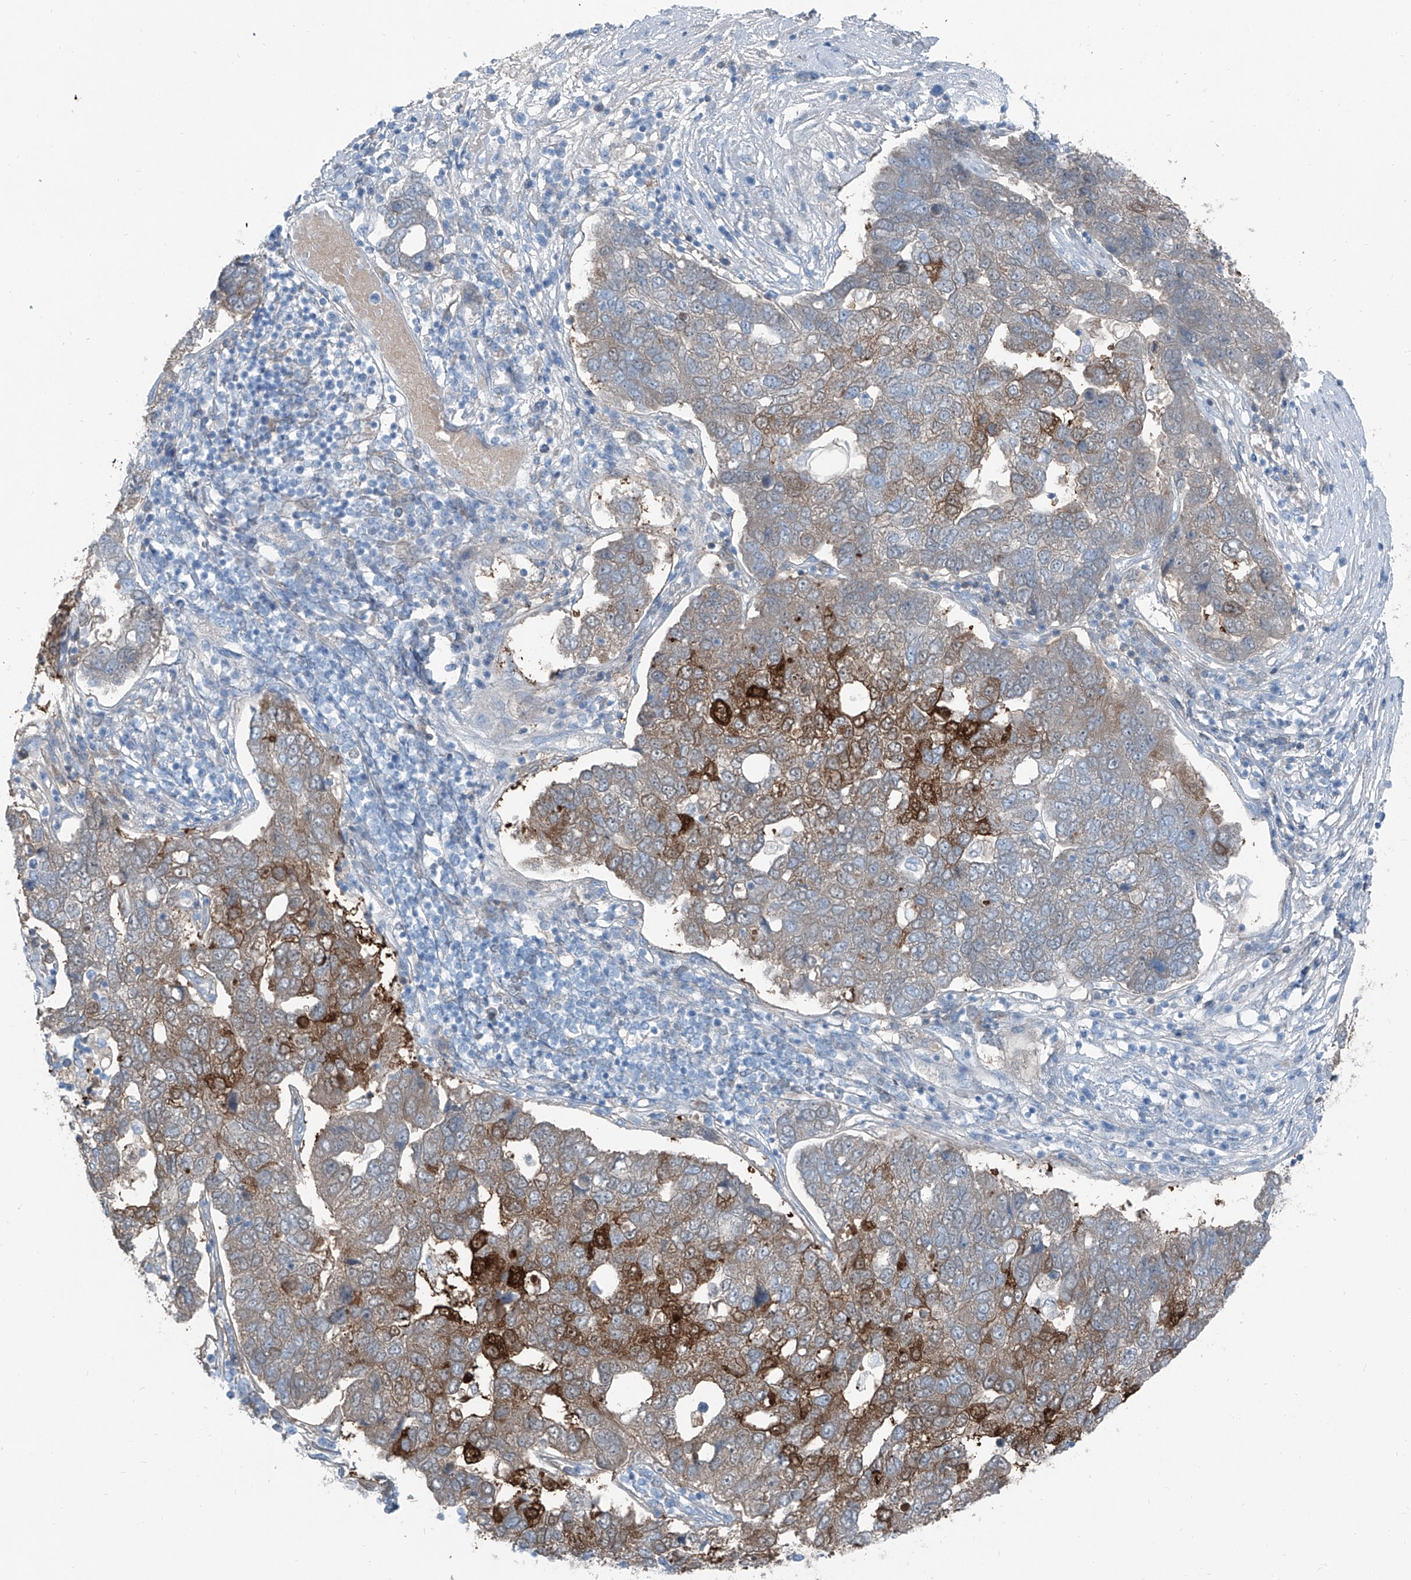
{"staining": {"intensity": "moderate", "quantity": "<25%", "location": "cytoplasmic/membranous"}, "tissue": "pancreatic cancer", "cell_type": "Tumor cells", "image_type": "cancer", "snomed": [{"axis": "morphology", "description": "Adenocarcinoma, NOS"}, {"axis": "topography", "description": "Pancreas"}], "caption": "Approximately <25% of tumor cells in human pancreatic adenocarcinoma exhibit moderate cytoplasmic/membranous protein positivity as visualized by brown immunohistochemical staining.", "gene": "RGN", "patient": {"sex": "female", "age": 61}}